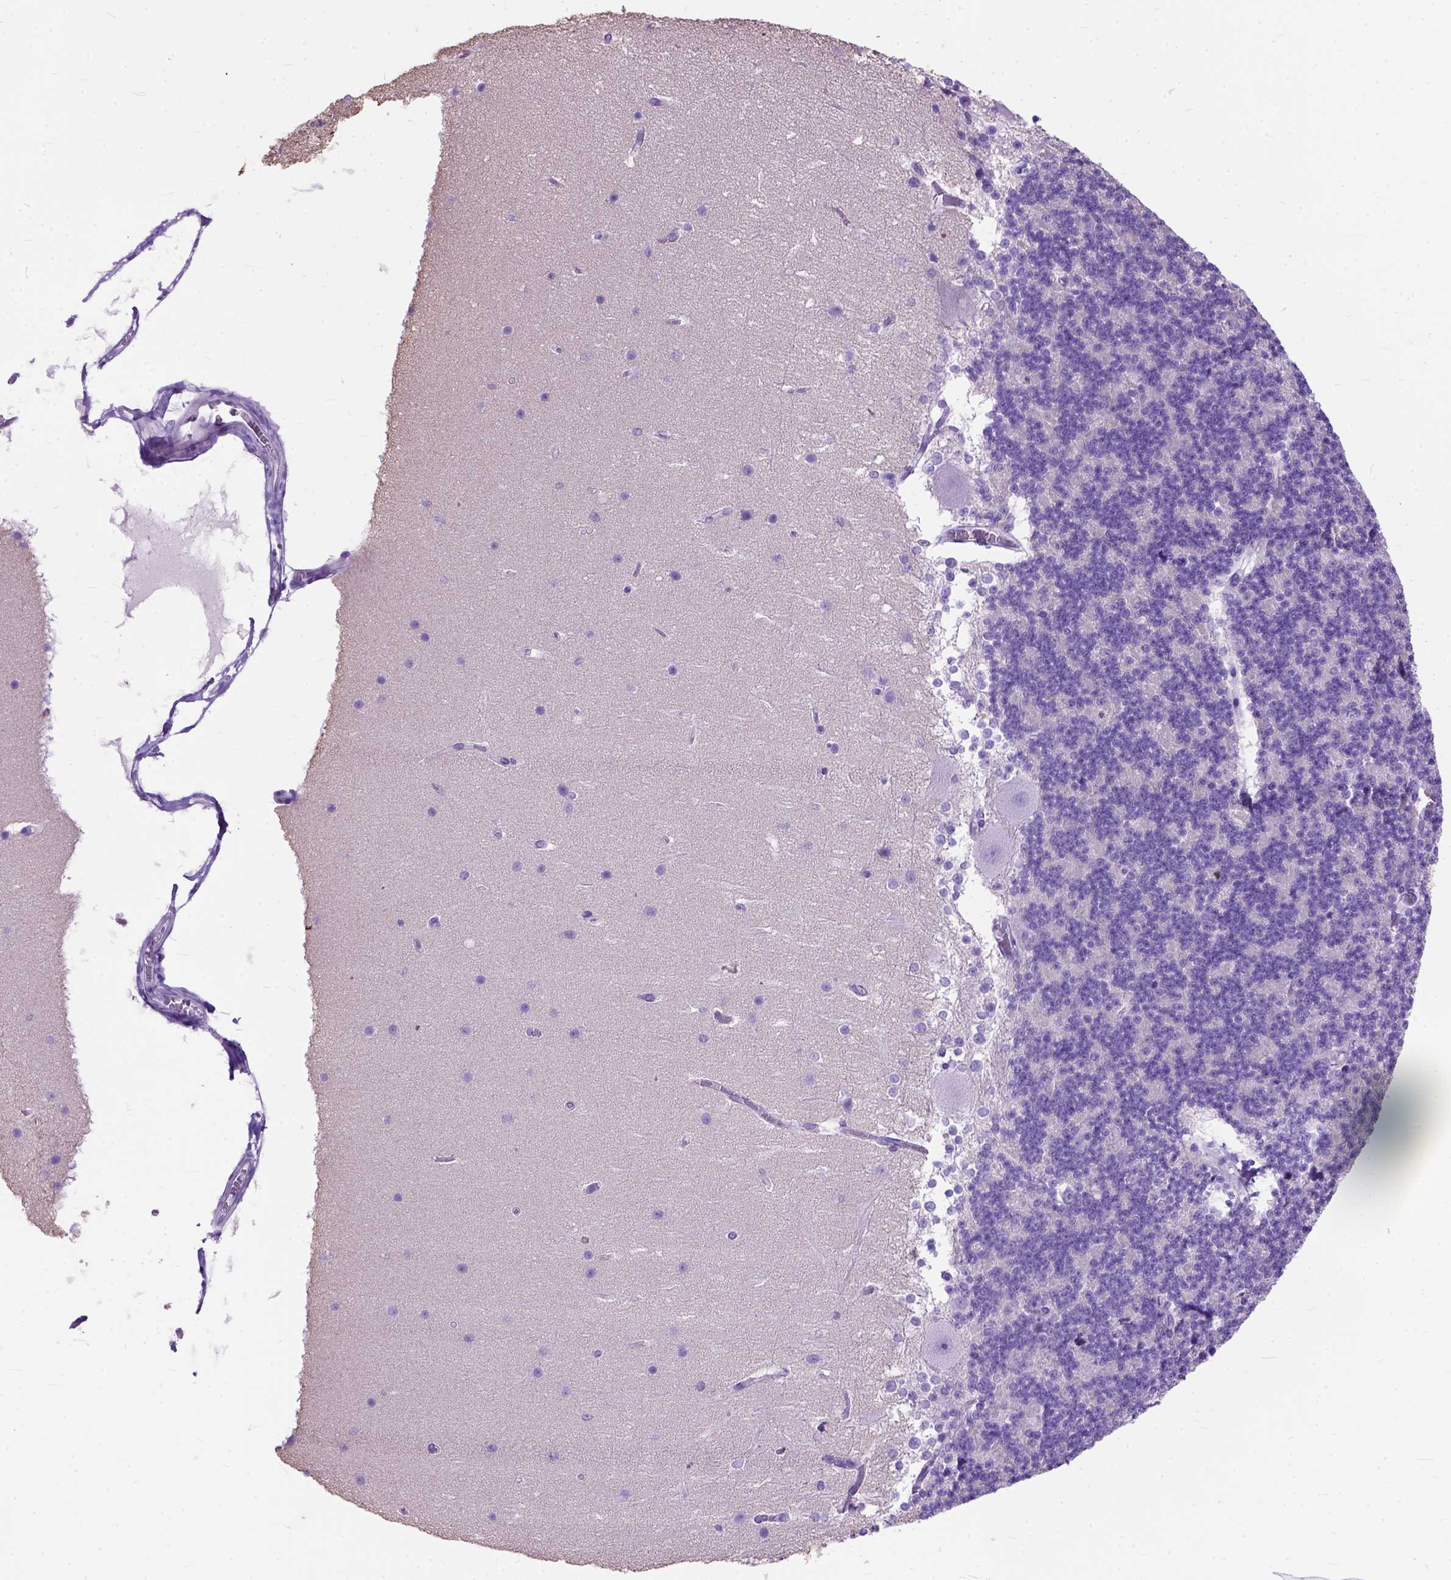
{"staining": {"intensity": "negative", "quantity": "none", "location": "none"}, "tissue": "cerebellum", "cell_type": "Cells in granular layer", "image_type": "normal", "snomed": [{"axis": "morphology", "description": "Normal tissue, NOS"}, {"axis": "topography", "description": "Cerebellum"}], "caption": "The image displays no significant staining in cells in granular layer of cerebellum. (Immunohistochemistry (ihc), brightfield microscopy, high magnification).", "gene": "ODAD3", "patient": {"sex": "female", "age": 19}}